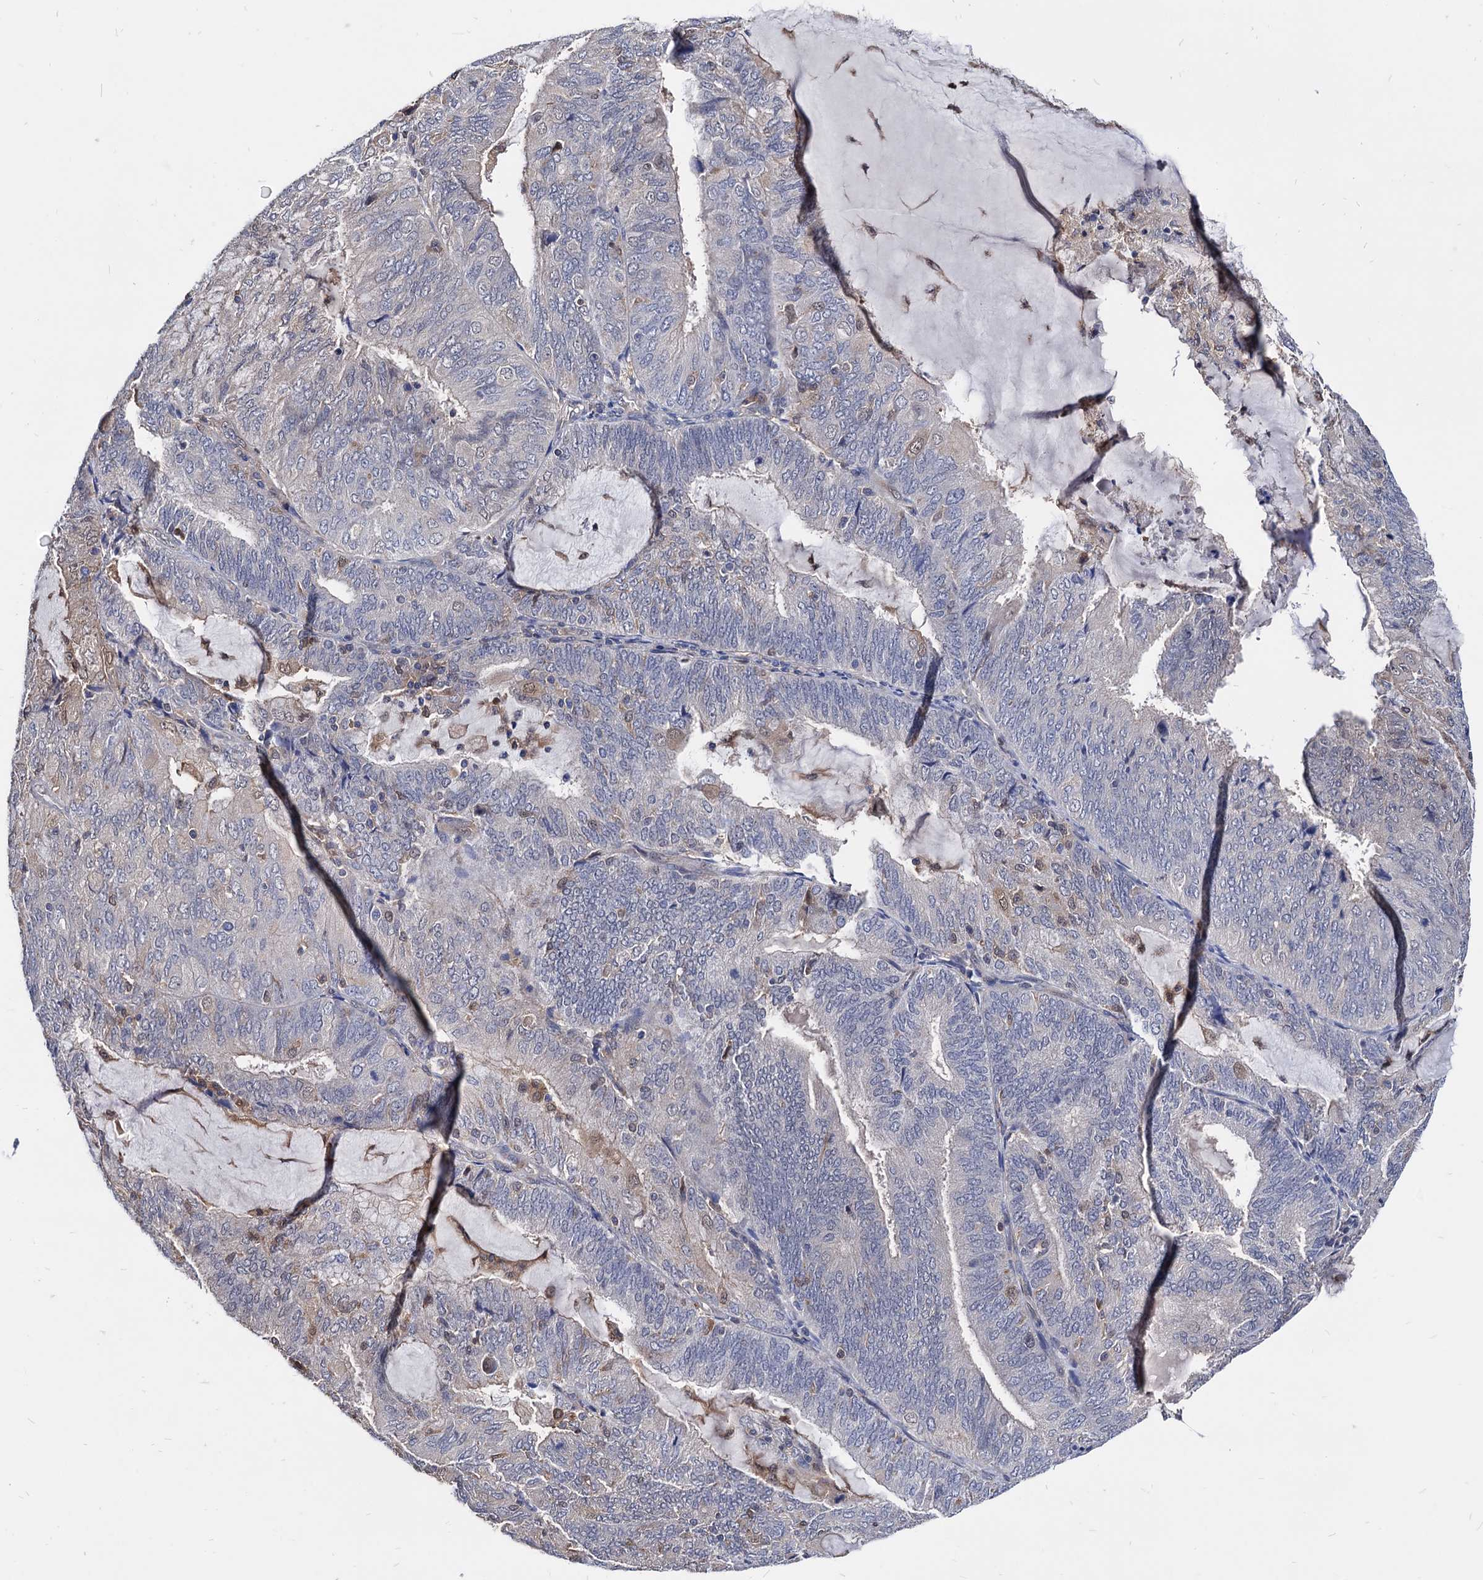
{"staining": {"intensity": "negative", "quantity": "none", "location": "none"}, "tissue": "endometrial cancer", "cell_type": "Tumor cells", "image_type": "cancer", "snomed": [{"axis": "morphology", "description": "Adenocarcinoma, NOS"}, {"axis": "topography", "description": "Endometrium"}], "caption": "The micrograph displays no staining of tumor cells in endometrial cancer.", "gene": "CPPED1", "patient": {"sex": "female", "age": 81}}